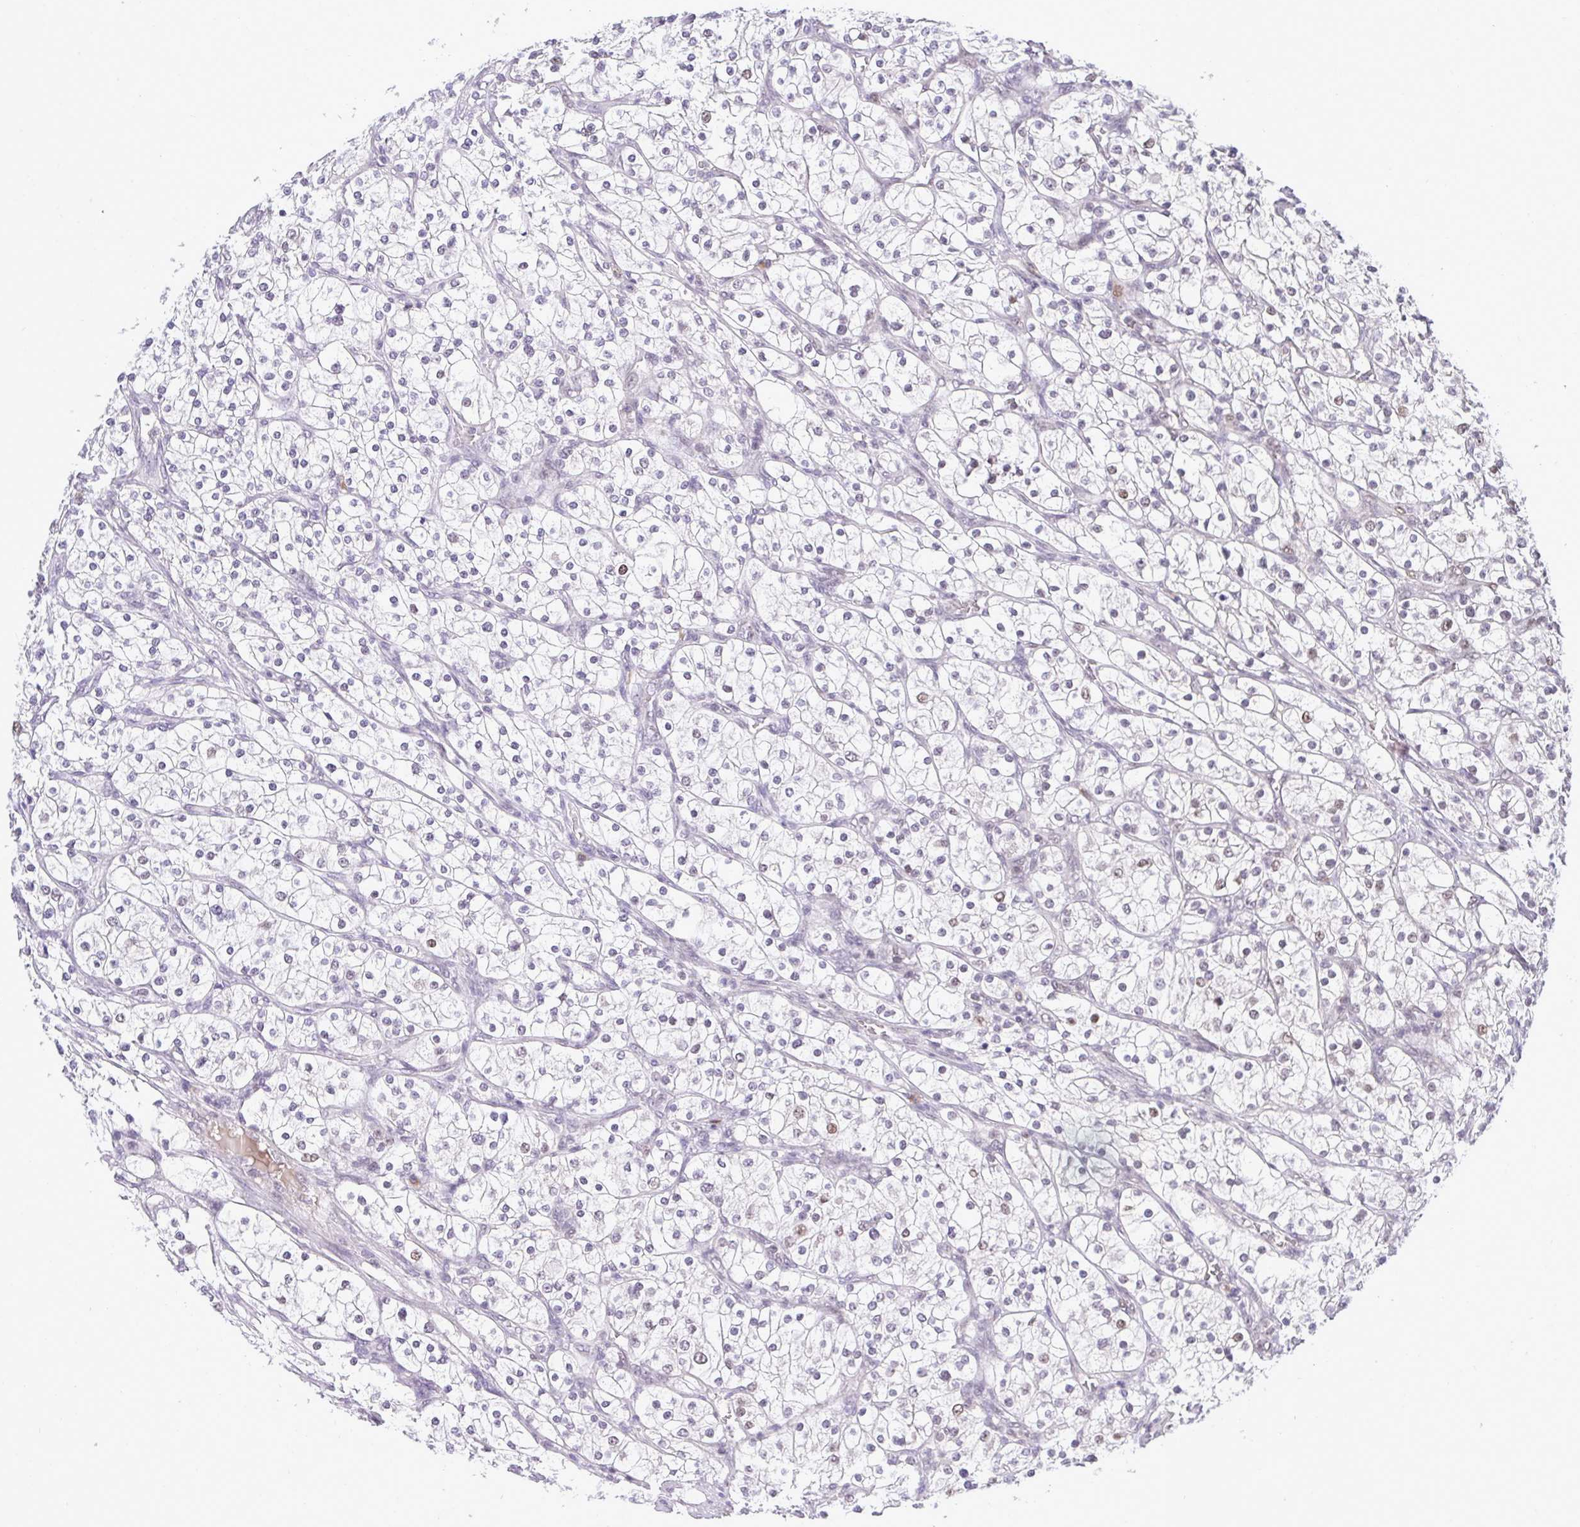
{"staining": {"intensity": "negative", "quantity": "none", "location": "none"}, "tissue": "renal cancer", "cell_type": "Tumor cells", "image_type": "cancer", "snomed": [{"axis": "morphology", "description": "Adenocarcinoma, NOS"}, {"axis": "topography", "description": "Kidney"}], "caption": "This is a image of immunohistochemistry (IHC) staining of renal adenocarcinoma, which shows no expression in tumor cells.", "gene": "RFC4", "patient": {"sex": "male", "age": 80}}